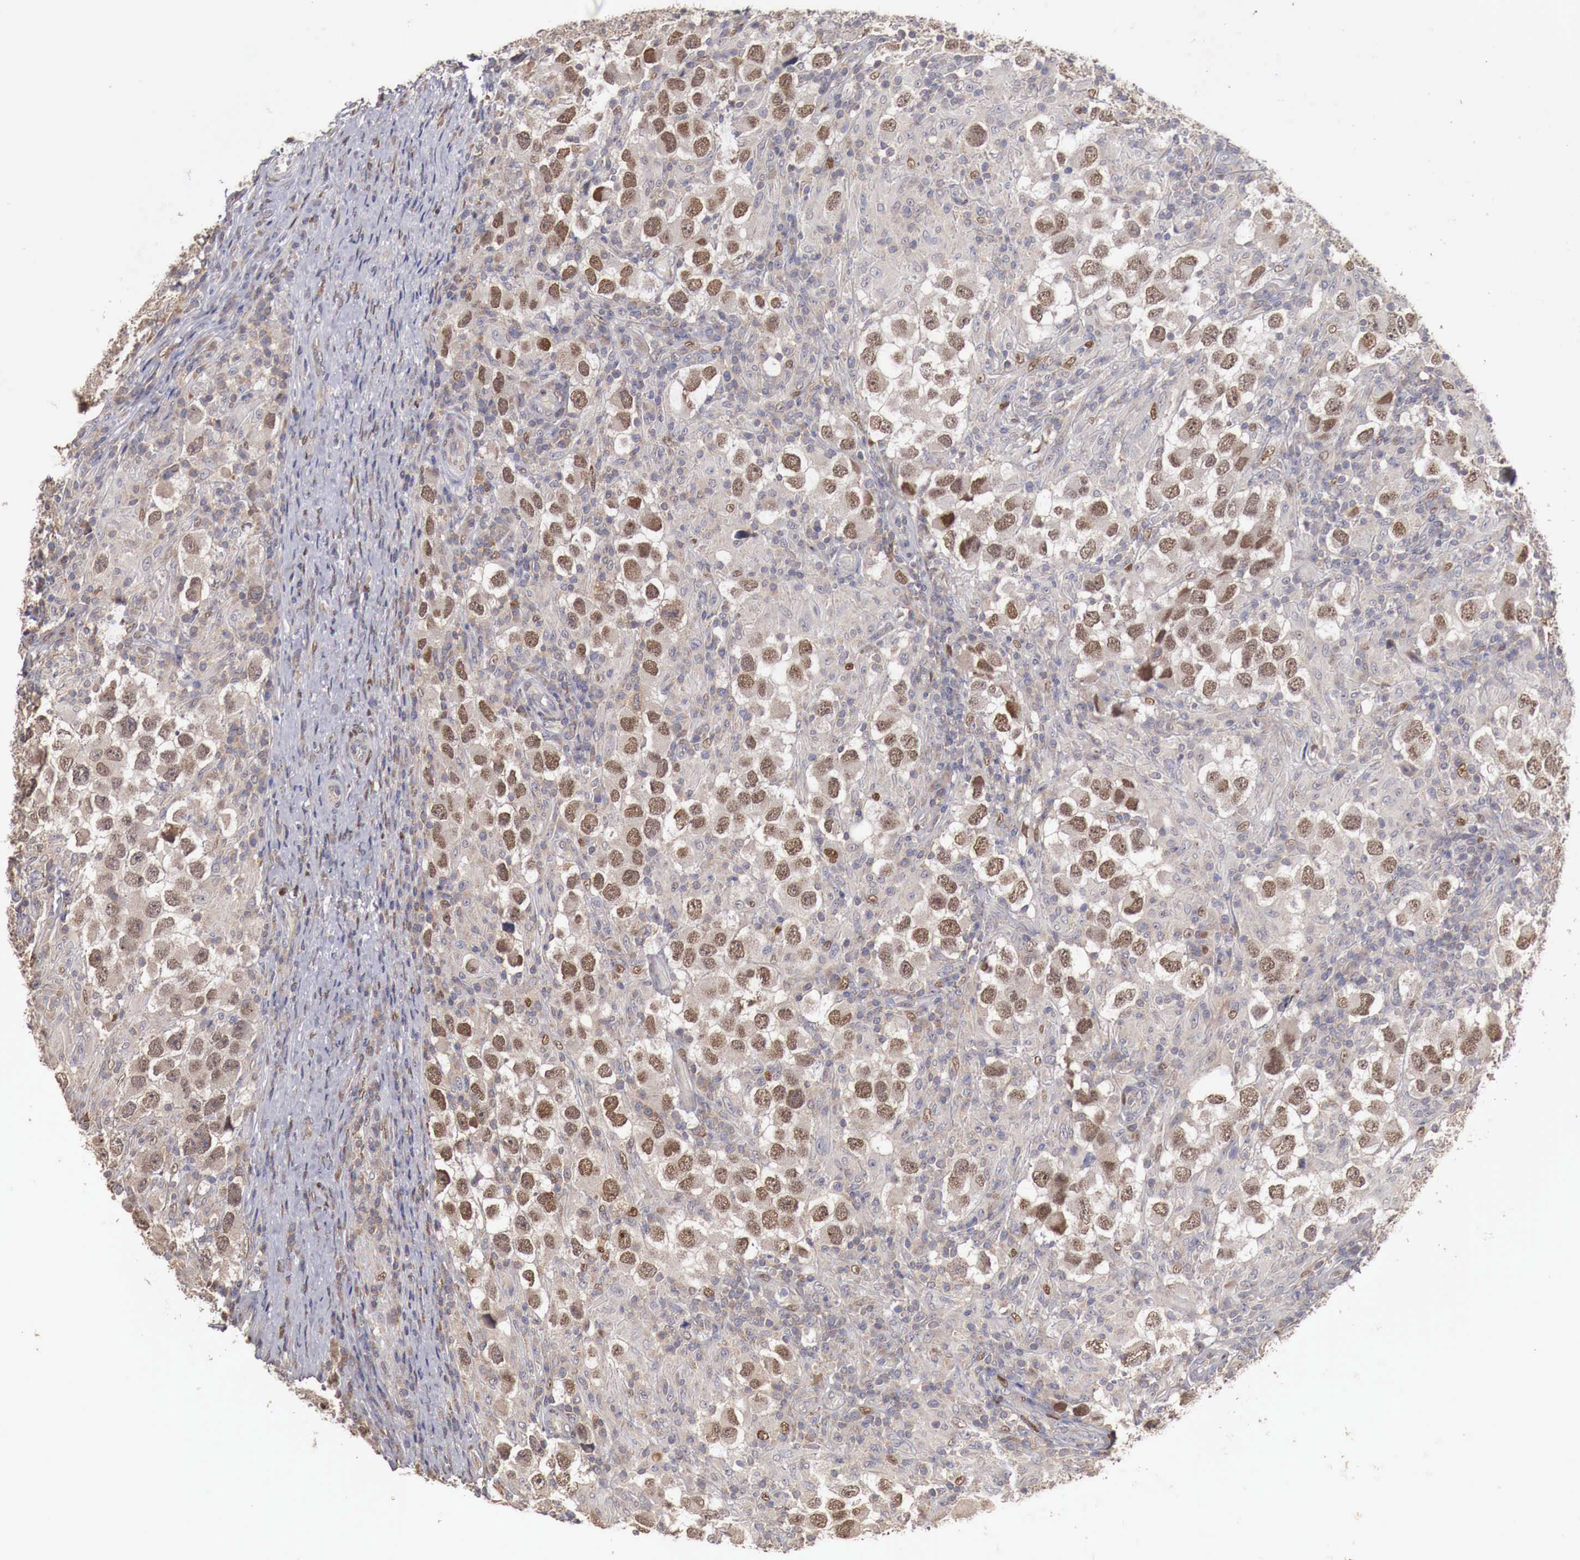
{"staining": {"intensity": "weak", "quantity": "<25%", "location": "nuclear"}, "tissue": "testis cancer", "cell_type": "Tumor cells", "image_type": "cancer", "snomed": [{"axis": "morphology", "description": "Carcinoma, Embryonal, NOS"}, {"axis": "topography", "description": "Testis"}], "caption": "Testis embryonal carcinoma was stained to show a protein in brown. There is no significant positivity in tumor cells.", "gene": "KHDRBS2", "patient": {"sex": "male", "age": 21}}